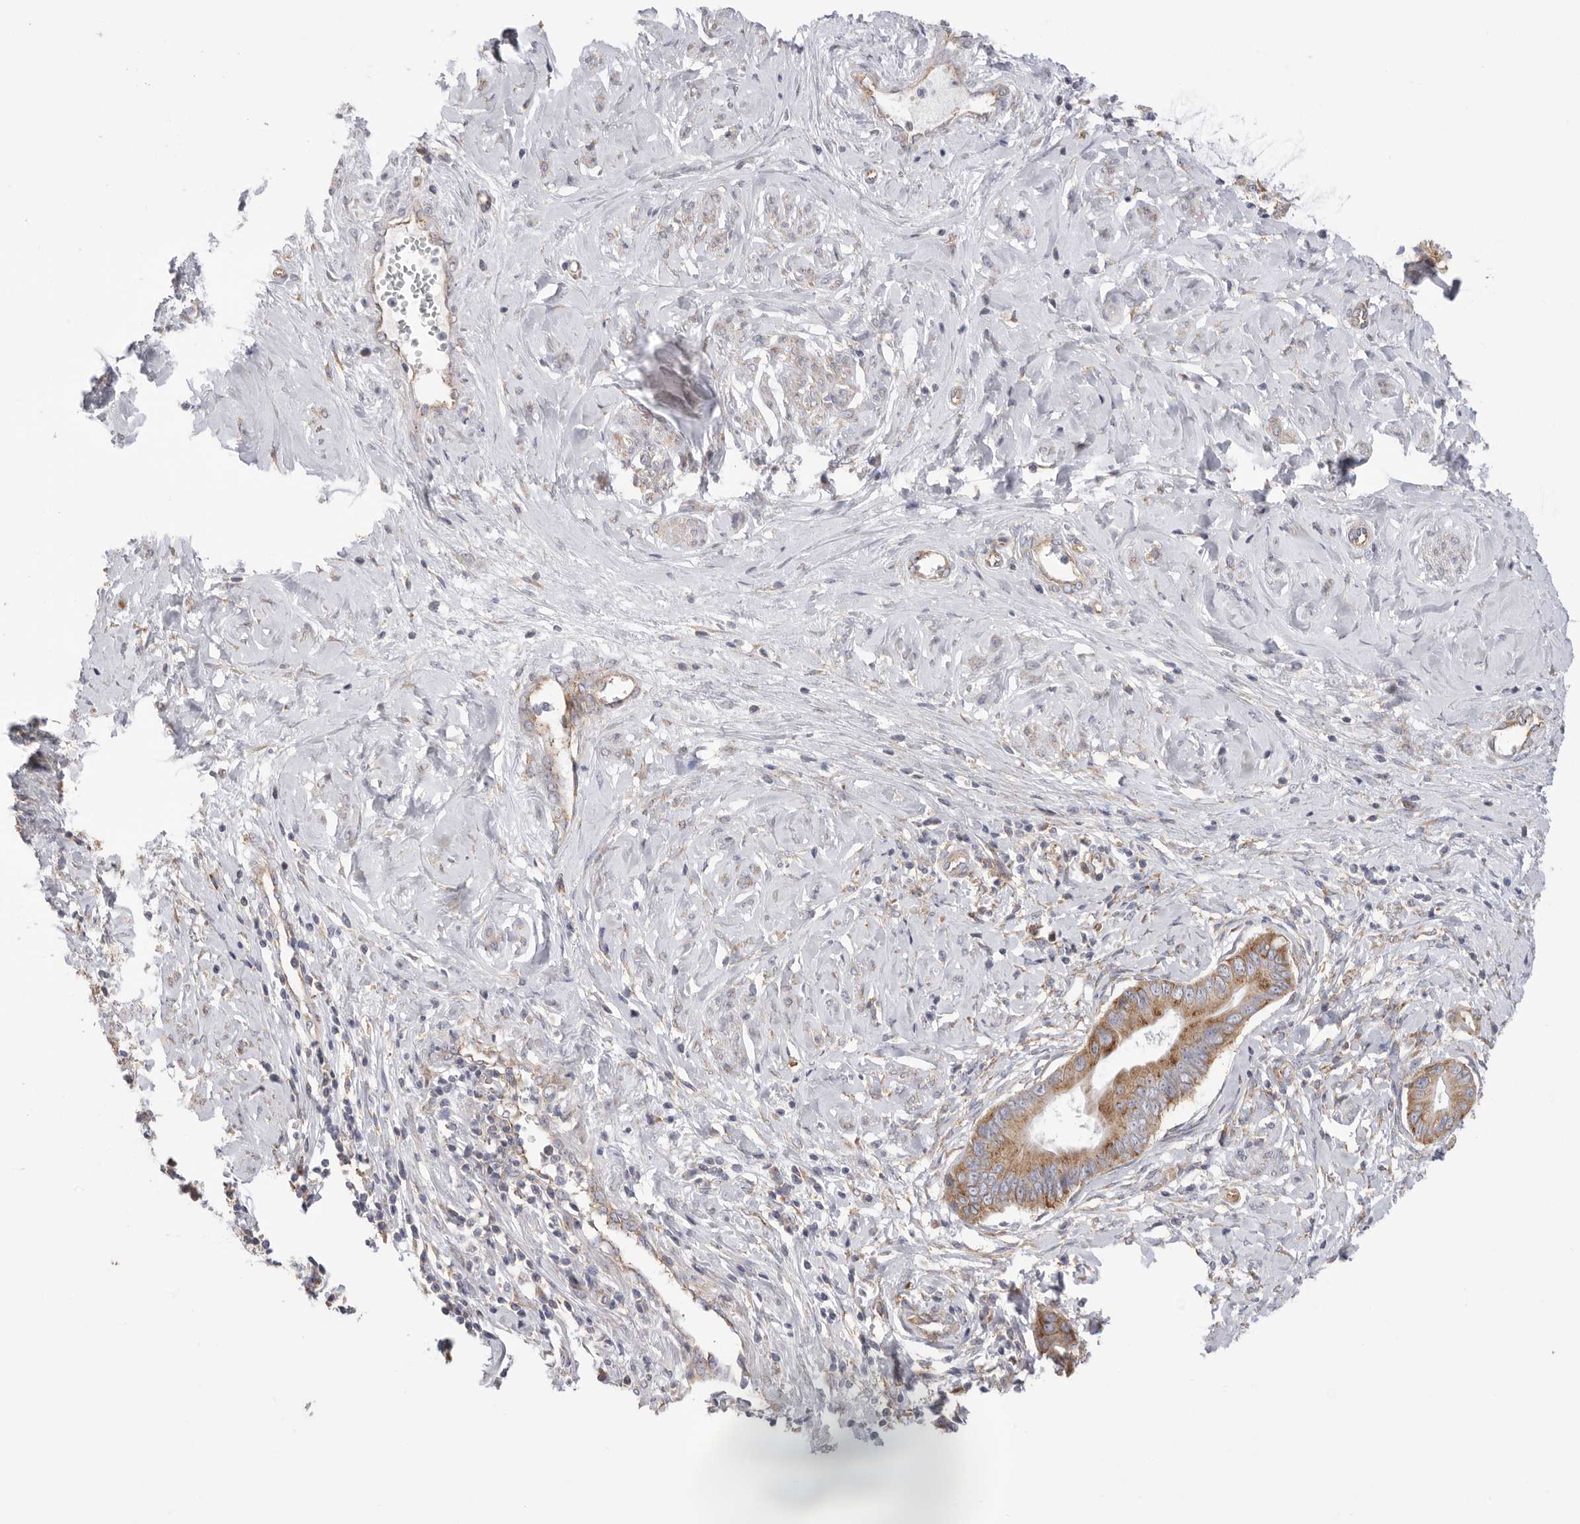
{"staining": {"intensity": "moderate", "quantity": ">75%", "location": "cytoplasmic/membranous"}, "tissue": "cervical cancer", "cell_type": "Tumor cells", "image_type": "cancer", "snomed": [{"axis": "morphology", "description": "Adenocarcinoma, NOS"}, {"axis": "topography", "description": "Cervix"}], "caption": "Cervical cancer stained for a protein (brown) displays moderate cytoplasmic/membranous positive staining in about >75% of tumor cells.", "gene": "SERBP1", "patient": {"sex": "female", "age": 44}}